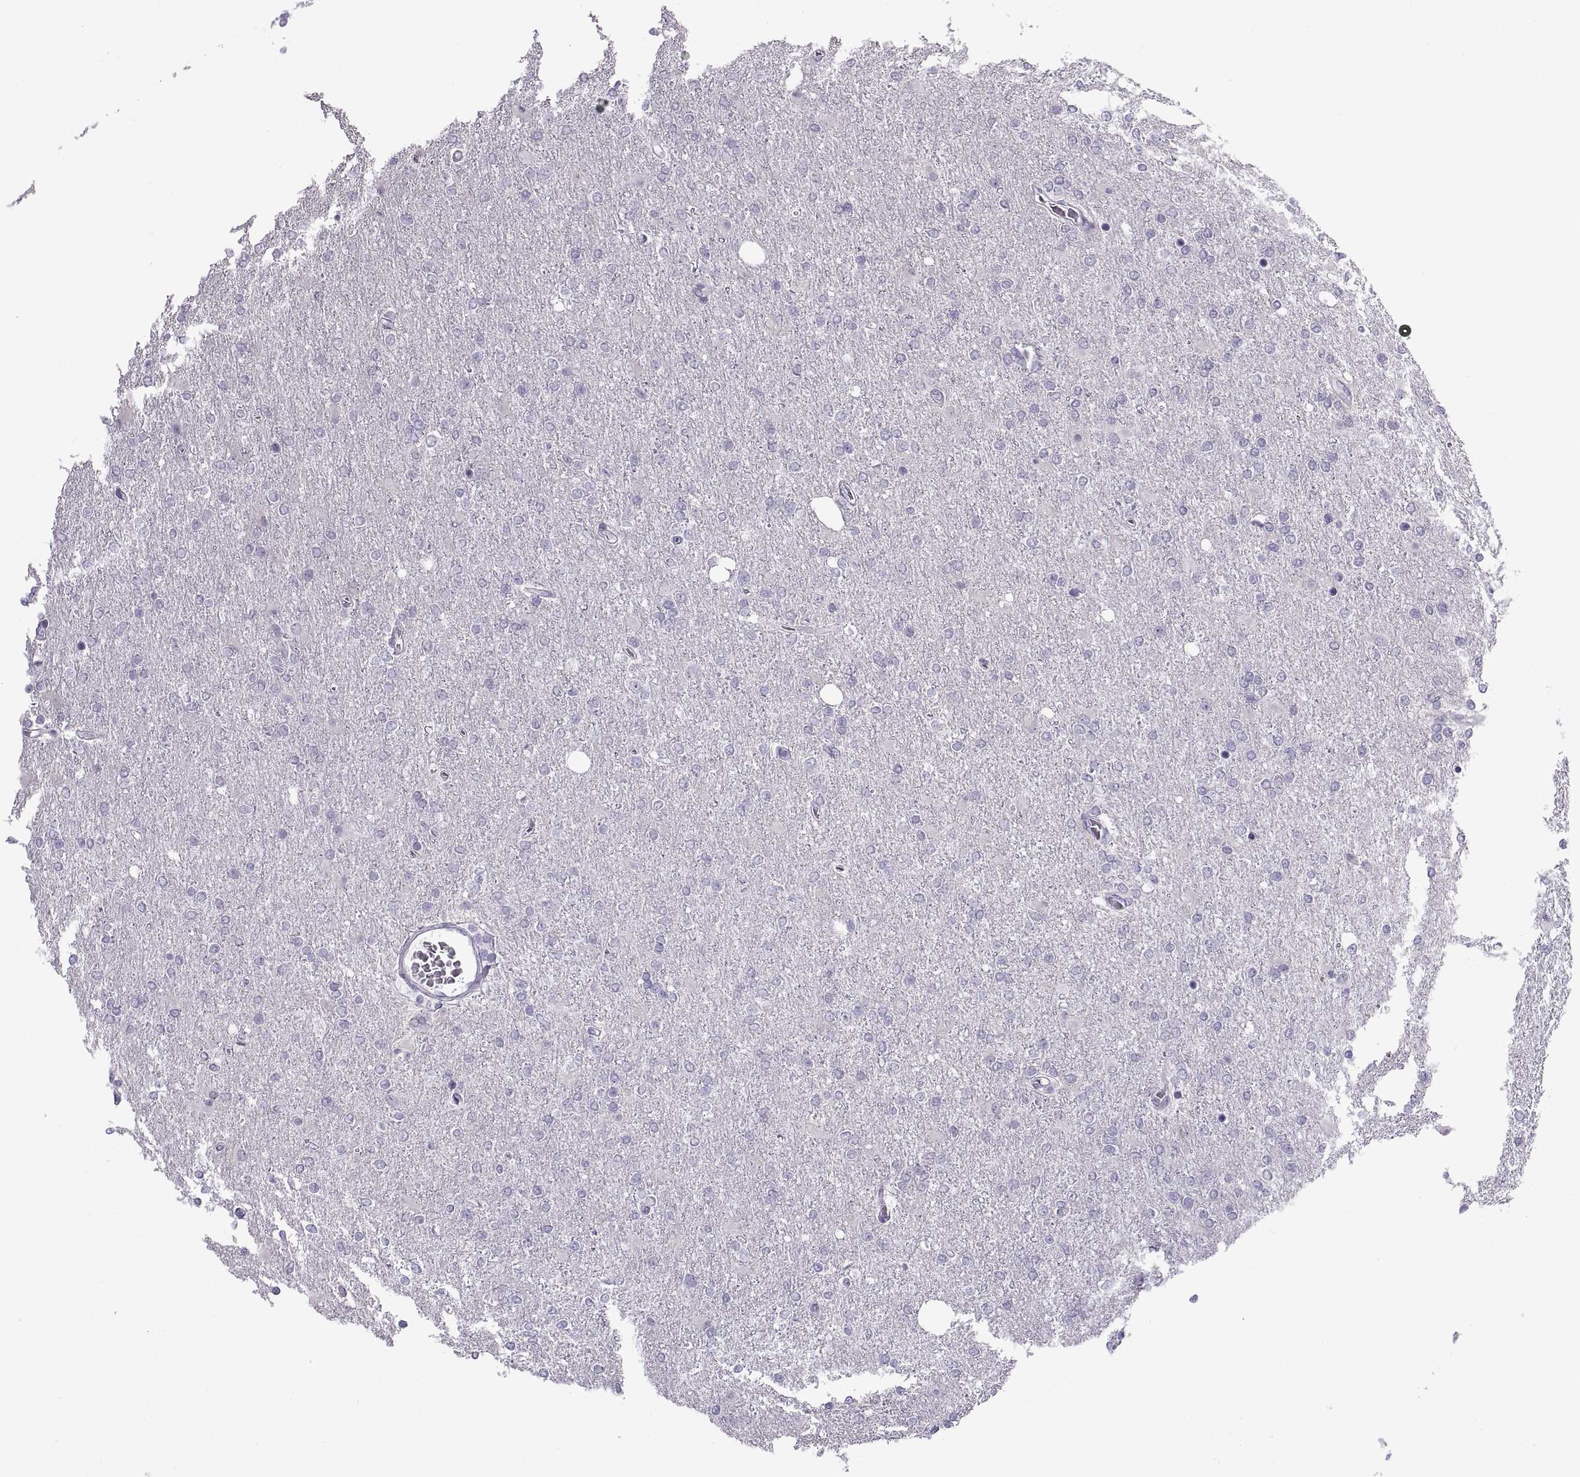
{"staining": {"intensity": "negative", "quantity": "none", "location": "none"}, "tissue": "glioma", "cell_type": "Tumor cells", "image_type": "cancer", "snomed": [{"axis": "morphology", "description": "Glioma, malignant, High grade"}, {"axis": "topography", "description": "Cerebral cortex"}], "caption": "High-grade glioma (malignant) stained for a protein using immunohistochemistry (IHC) displays no staining tumor cells.", "gene": "RLBP1", "patient": {"sex": "male", "age": 70}}